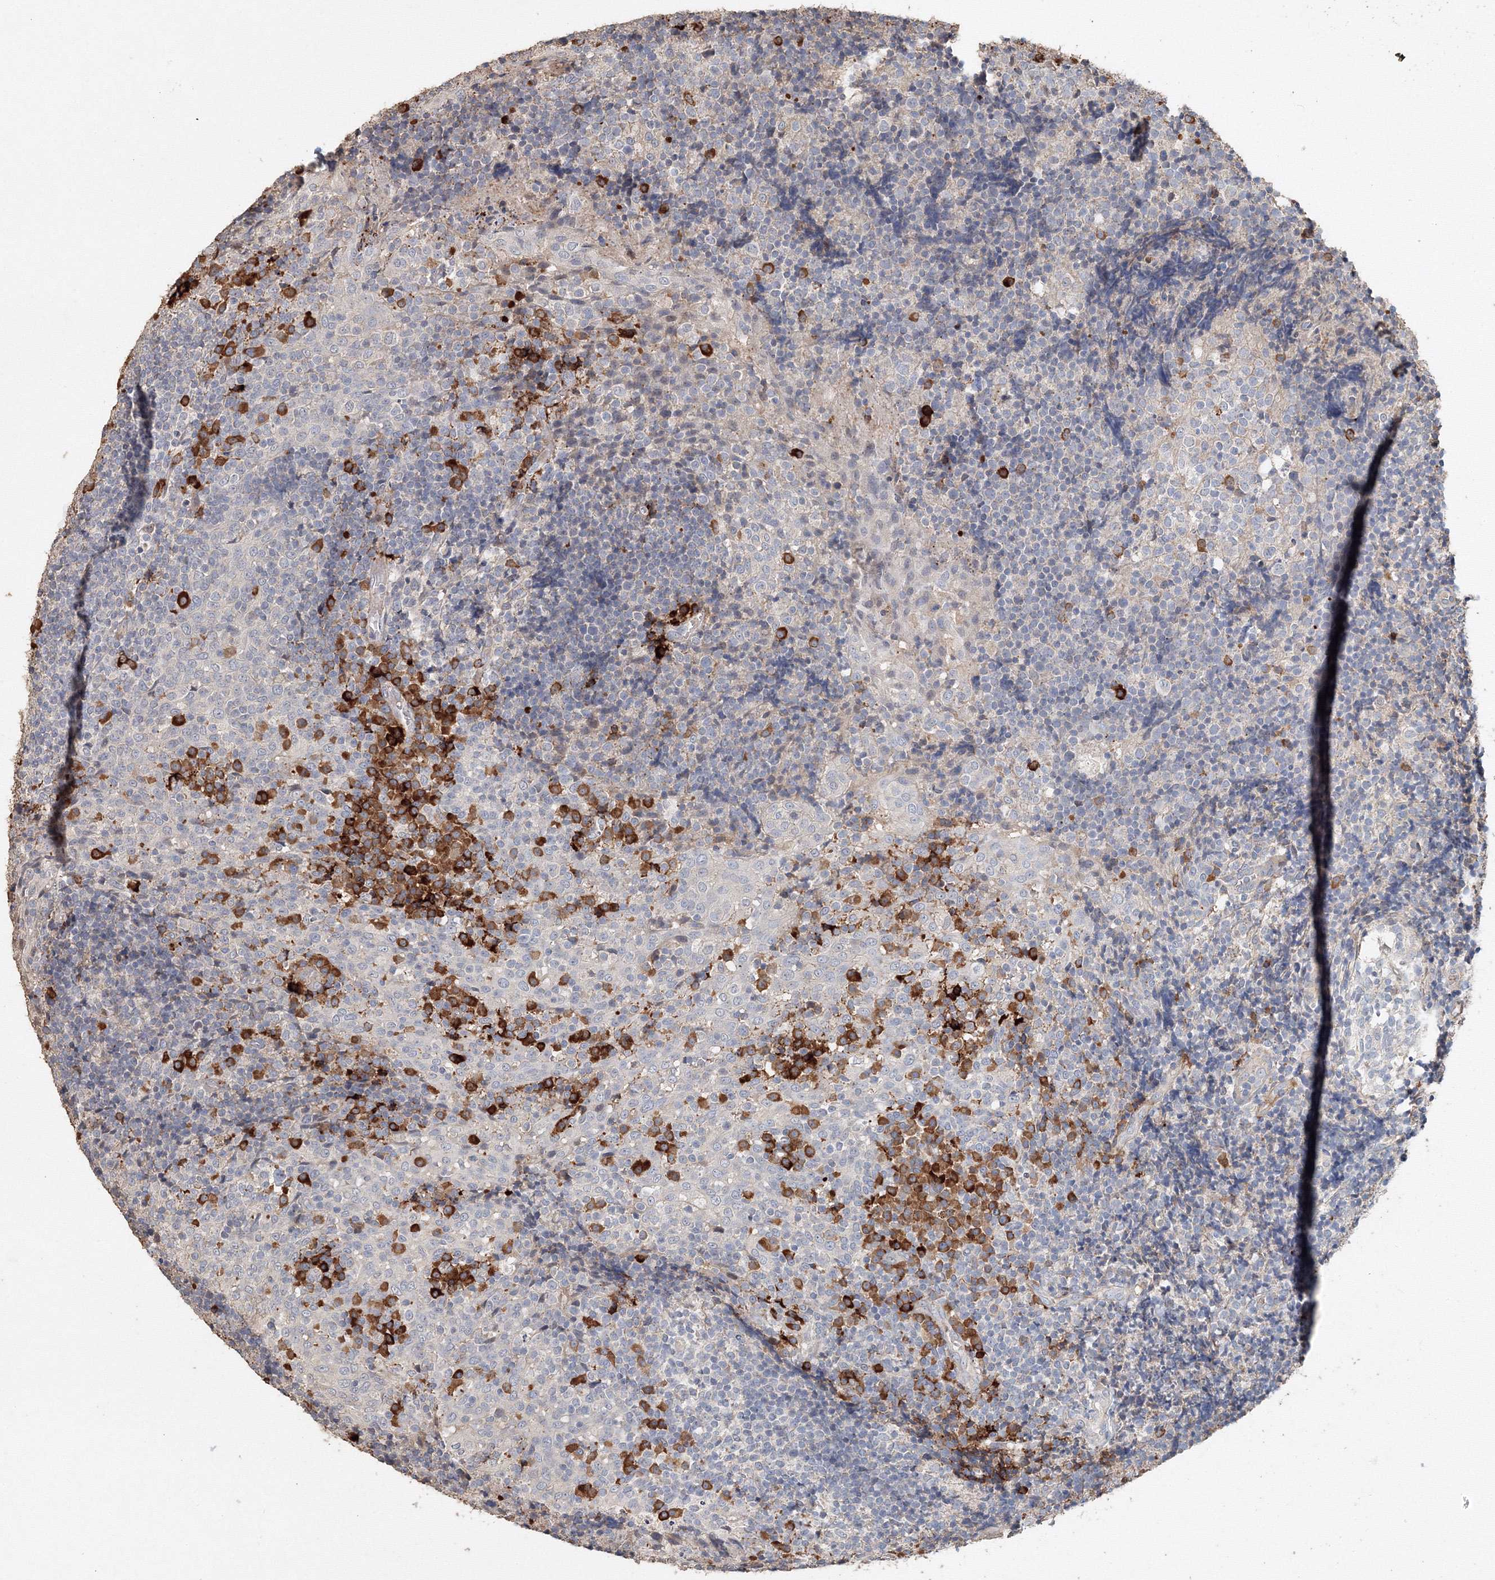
{"staining": {"intensity": "strong", "quantity": "<25%", "location": "cytoplasmic/membranous"}, "tissue": "tonsil", "cell_type": "Germinal center cells", "image_type": "normal", "snomed": [{"axis": "morphology", "description": "Normal tissue, NOS"}, {"axis": "topography", "description": "Tonsil"}], "caption": "DAB immunohistochemical staining of normal tonsil exhibits strong cytoplasmic/membranous protein staining in approximately <25% of germinal center cells. (Stains: DAB (3,3'-diaminobenzidine) in brown, nuclei in blue, Microscopy: brightfield microscopy at high magnification).", "gene": "NALF2", "patient": {"sex": "female", "age": 19}}